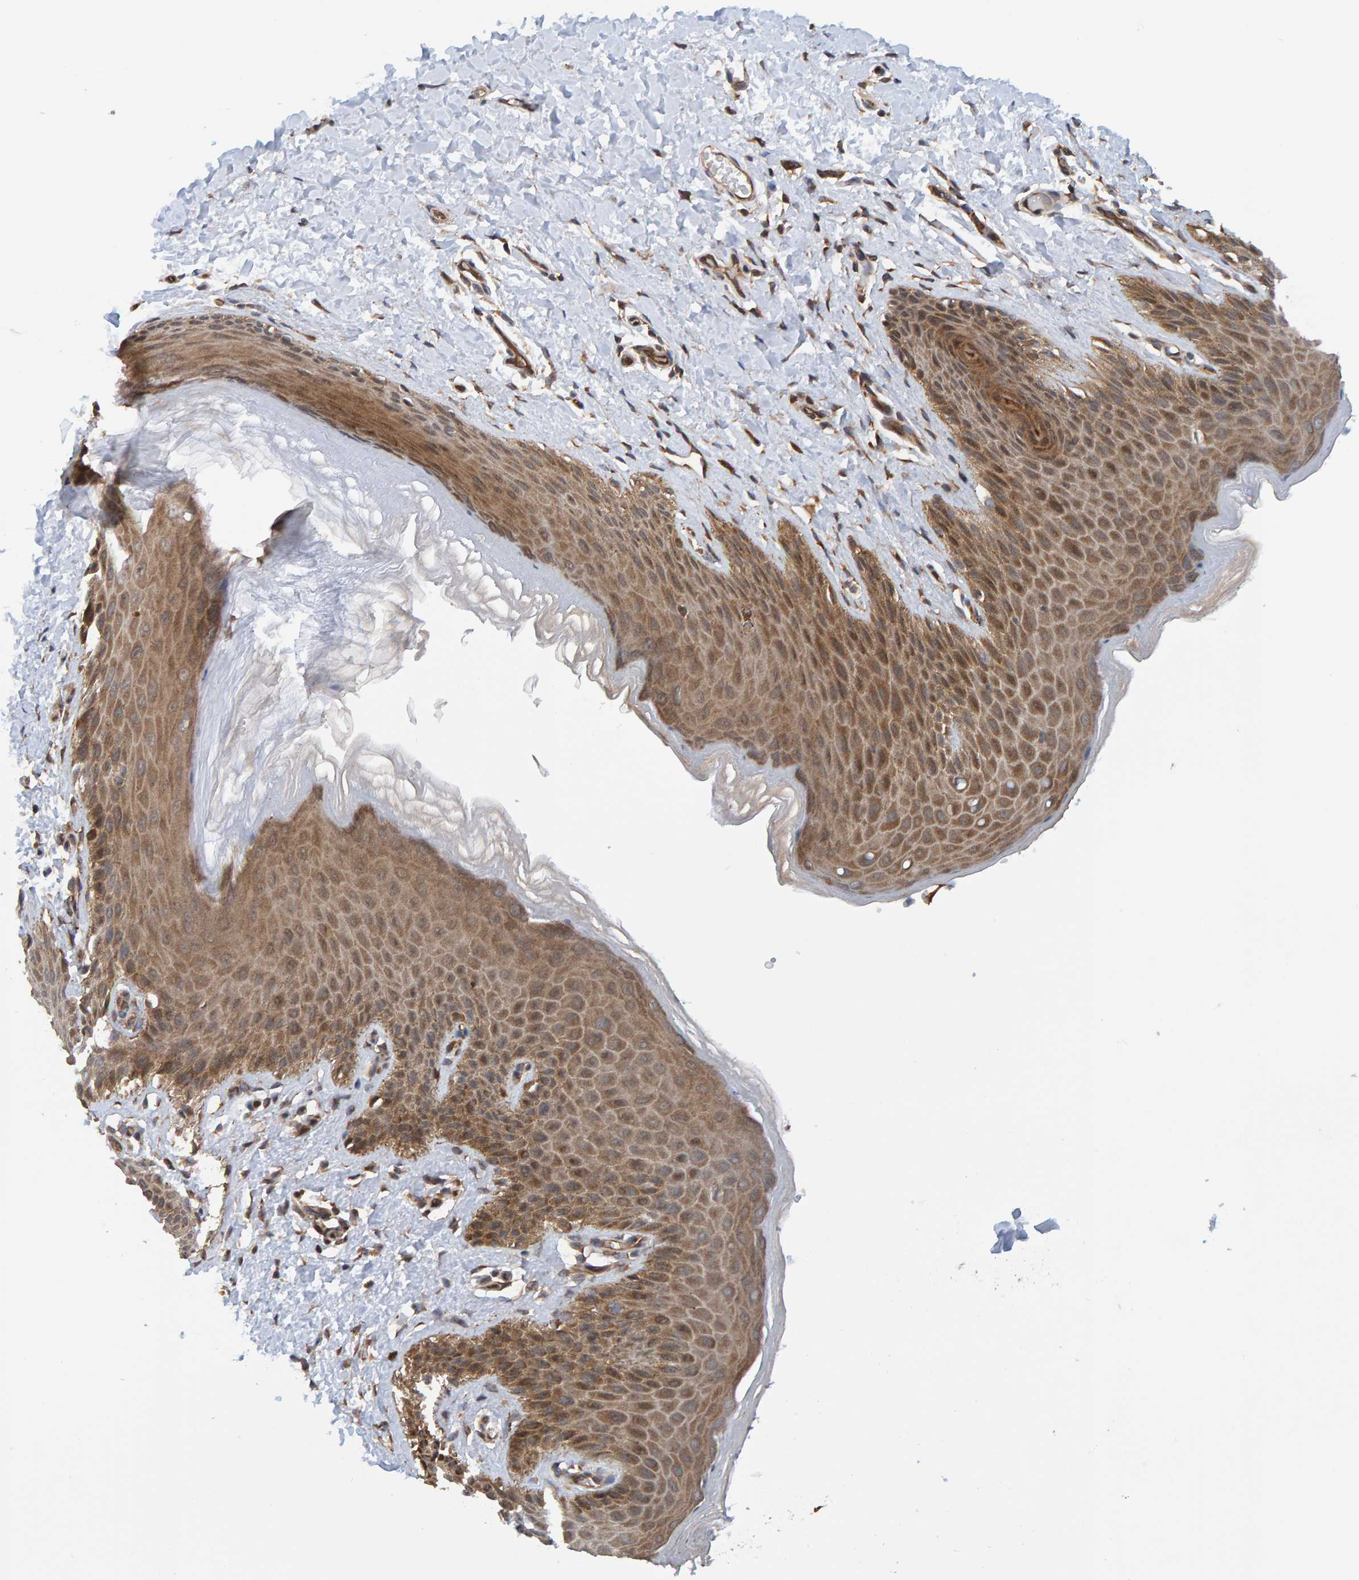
{"staining": {"intensity": "moderate", "quantity": ">75%", "location": "cytoplasmic/membranous"}, "tissue": "skin", "cell_type": "Epidermal cells", "image_type": "normal", "snomed": [{"axis": "morphology", "description": "Normal tissue, NOS"}, {"axis": "topography", "description": "Anal"}, {"axis": "topography", "description": "Peripheral nerve tissue"}], "caption": "Skin stained for a protein displays moderate cytoplasmic/membranous positivity in epidermal cells. The staining was performed using DAB (3,3'-diaminobenzidine) to visualize the protein expression in brown, while the nuclei were stained in blue with hematoxylin (Magnification: 20x).", "gene": "SCRN2", "patient": {"sex": "male", "age": 44}}